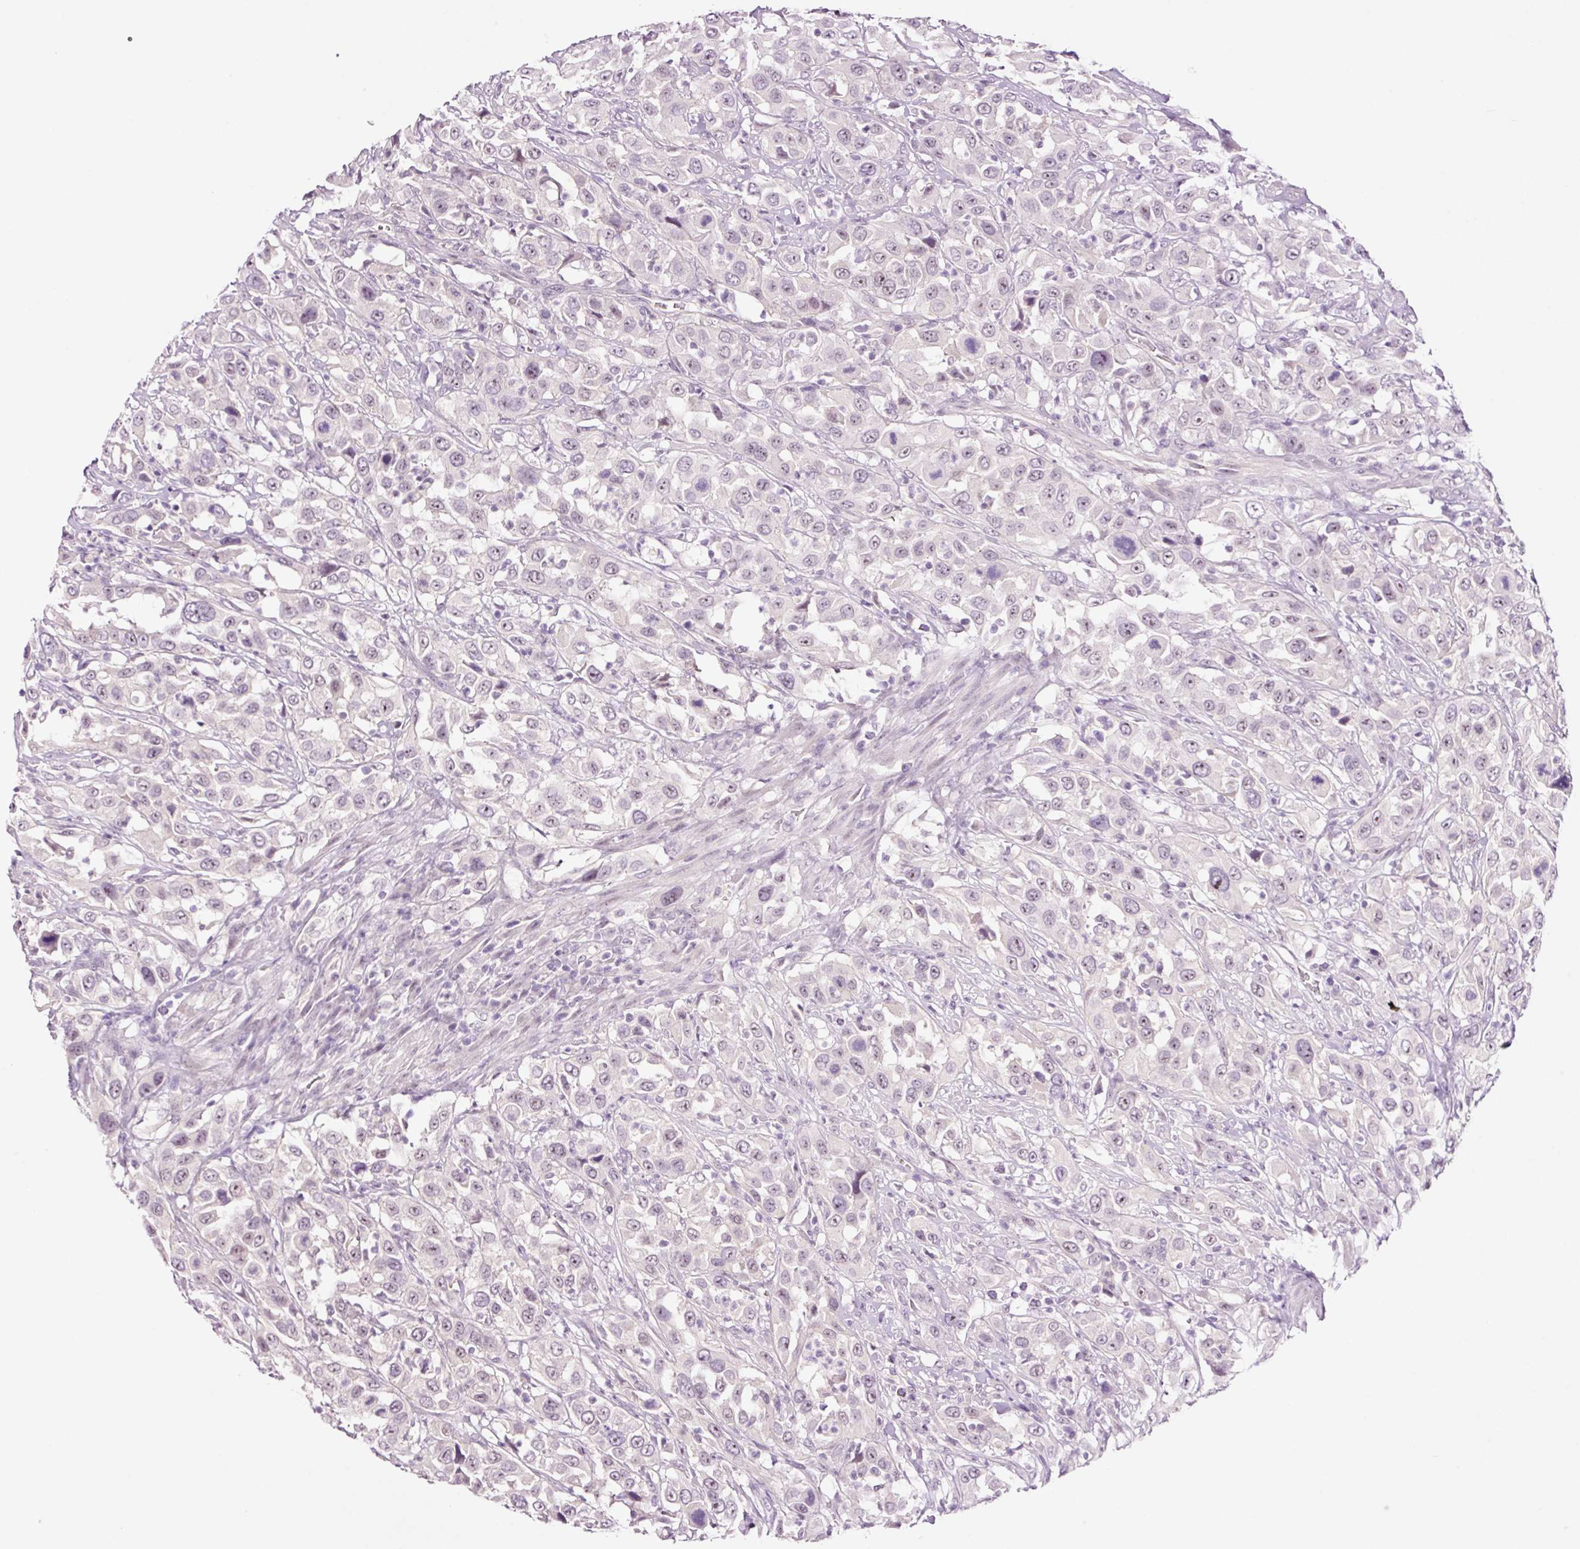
{"staining": {"intensity": "weak", "quantity": "<25%", "location": "nuclear"}, "tissue": "urothelial cancer", "cell_type": "Tumor cells", "image_type": "cancer", "snomed": [{"axis": "morphology", "description": "Urothelial carcinoma, High grade"}, {"axis": "topography", "description": "Urinary bladder"}], "caption": "Immunohistochemistry histopathology image of high-grade urothelial carcinoma stained for a protein (brown), which demonstrates no staining in tumor cells.", "gene": "GCG", "patient": {"sex": "male", "age": 61}}